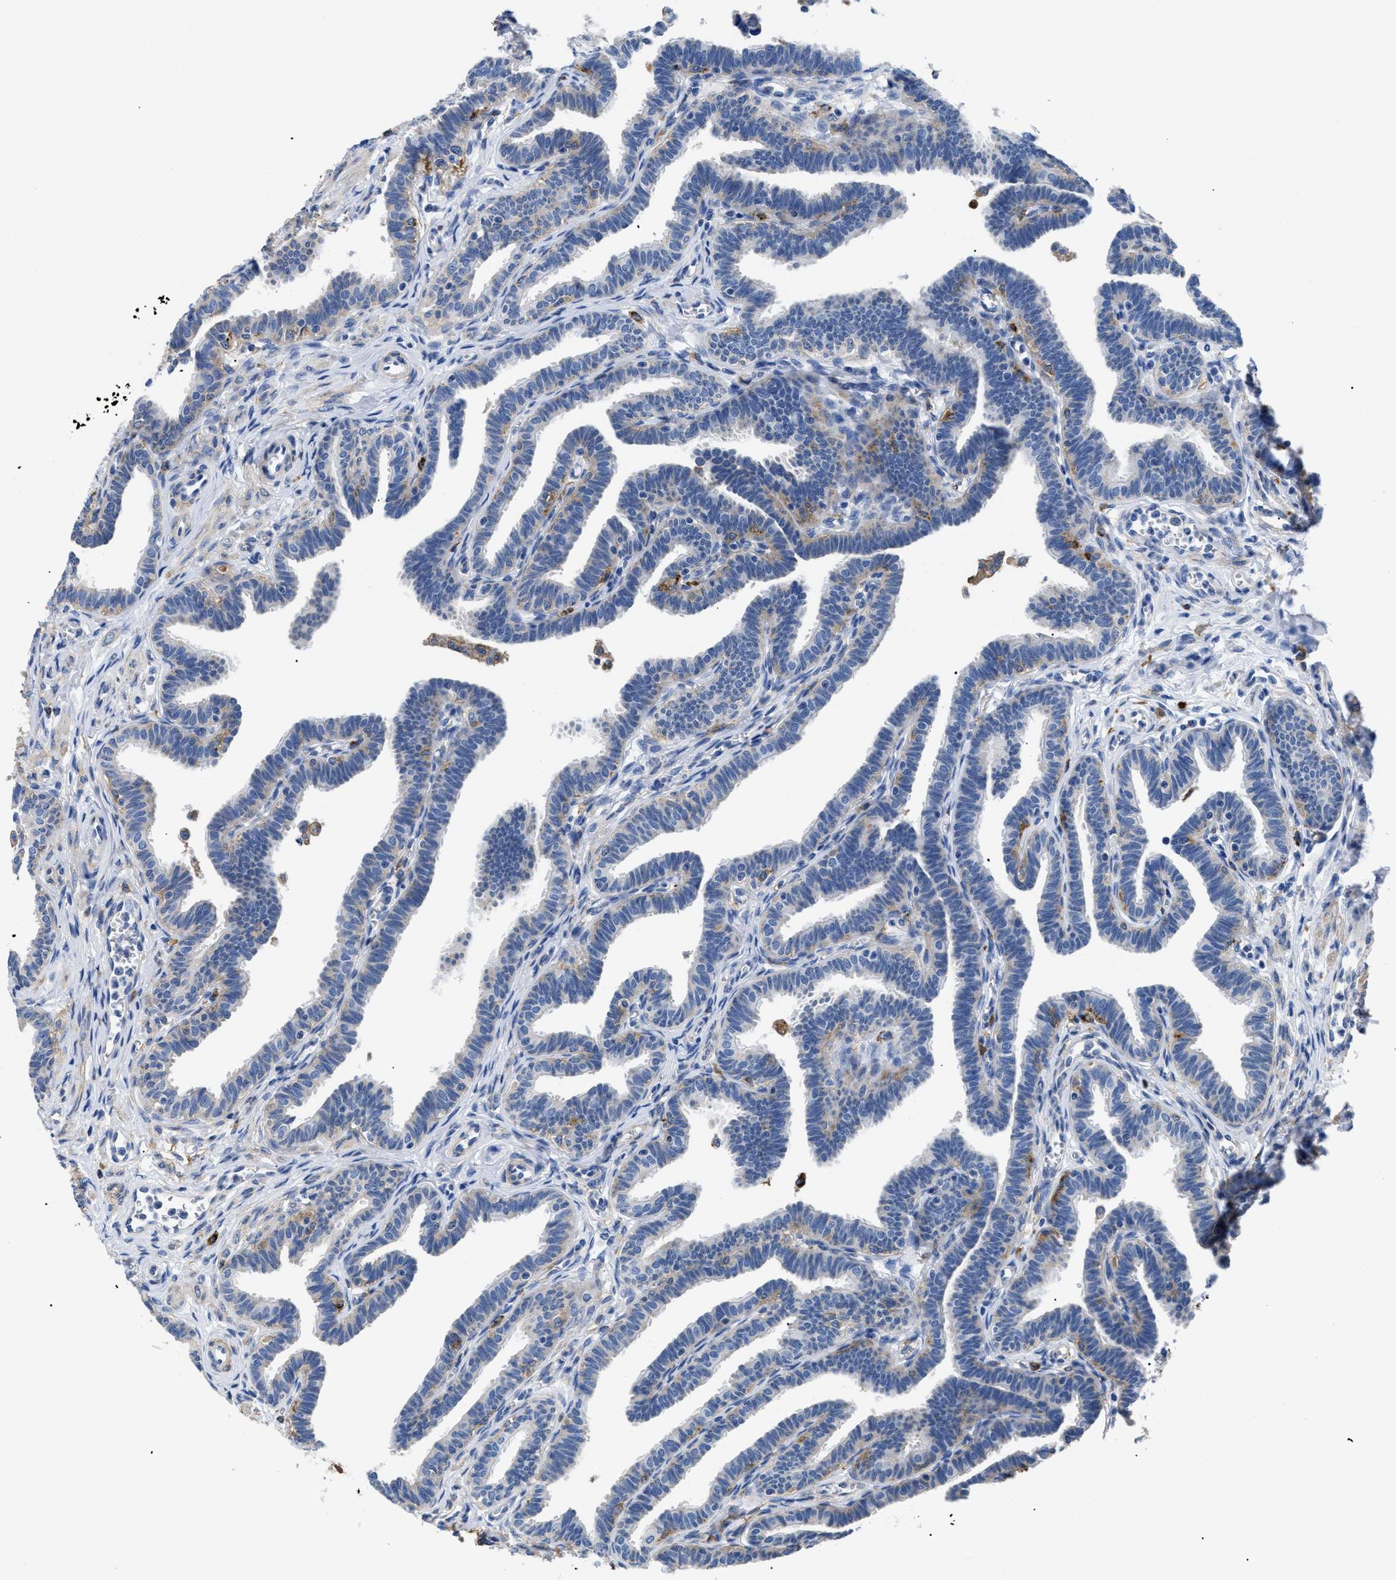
{"staining": {"intensity": "weak", "quantity": "25%-75%", "location": "cytoplasmic/membranous"}, "tissue": "fallopian tube", "cell_type": "Glandular cells", "image_type": "normal", "snomed": [{"axis": "morphology", "description": "Normal tissue, NOS"}, {"axis": "topography", "description": "Fallopian tube"}, {"axis": "topography", "description": "Ovary"}], "caption": "DAB immunohistochemical staining of benign human fallopian tube exhibits weak cytoplasmic/membranous protein positivity in approximately 25%-75% of glandular cells. (Stains: DAB in brown, nuclei in blue, Microscopy: brightfield microscopy at high magnification).", "gene": "HLA", "patient": {"sex": "female", "age": 23}}